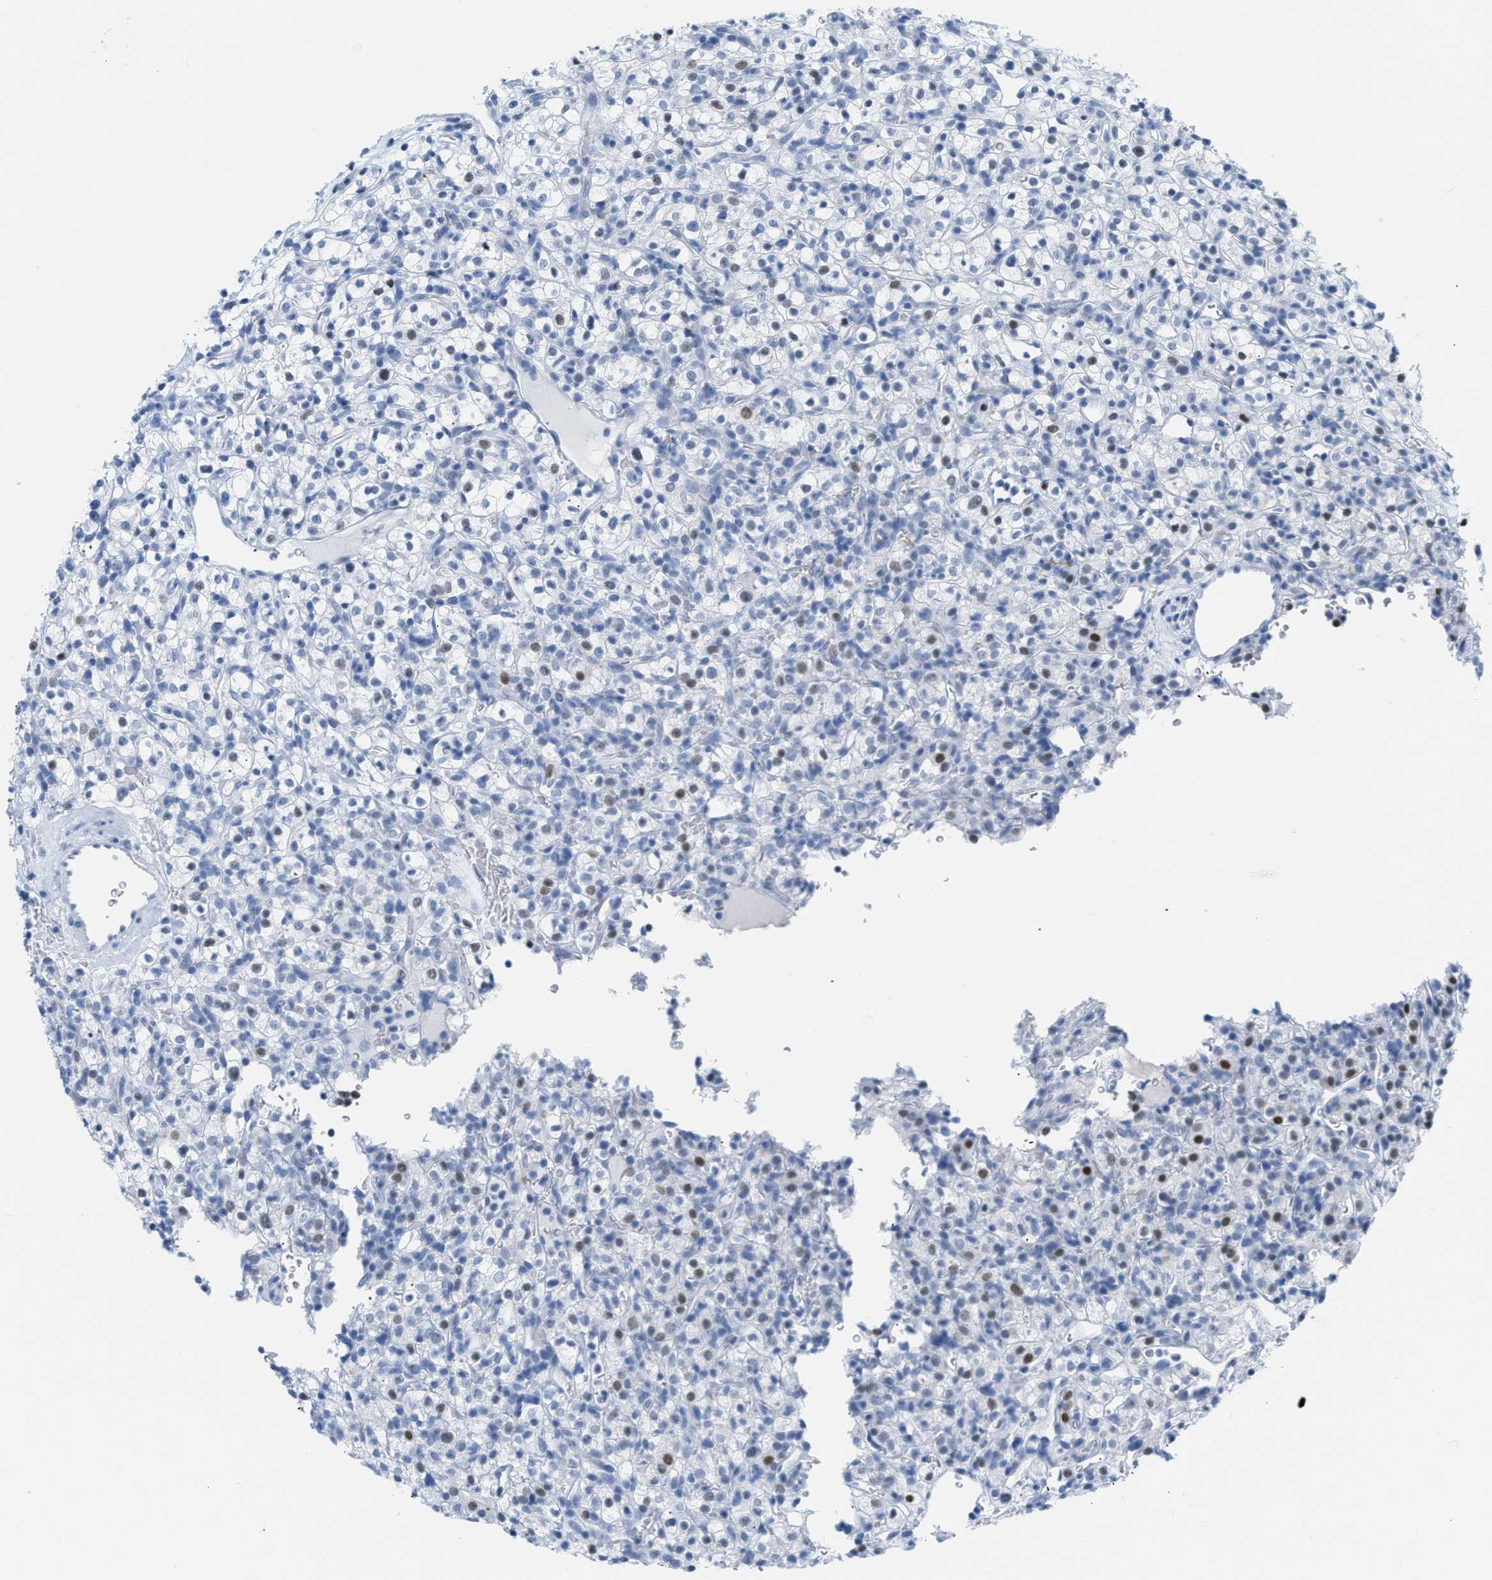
{"staining": {"intensity": "weak", "quantity": "<25%", "location": "nuclear"}, "tissue": "renal cancer", "cell_type": "Tumor cells", "image_type": "cancer", "snomed": [{"axis": "morphology", "description": "Normal tissue, NOS"}, {"axis": "morphology", "description": "Adenocarcinoma, NOS"}, {"axis": "topography", "description": "Kidney"}], "caption": "Immunohistochemistry (IHC) photomicrograph of renal adenocarcinoma stained for a protein (brown), which reveals no positivity in tumor cells.", "gene": "DES", "patient": {"sex": "female", "age": 72}}